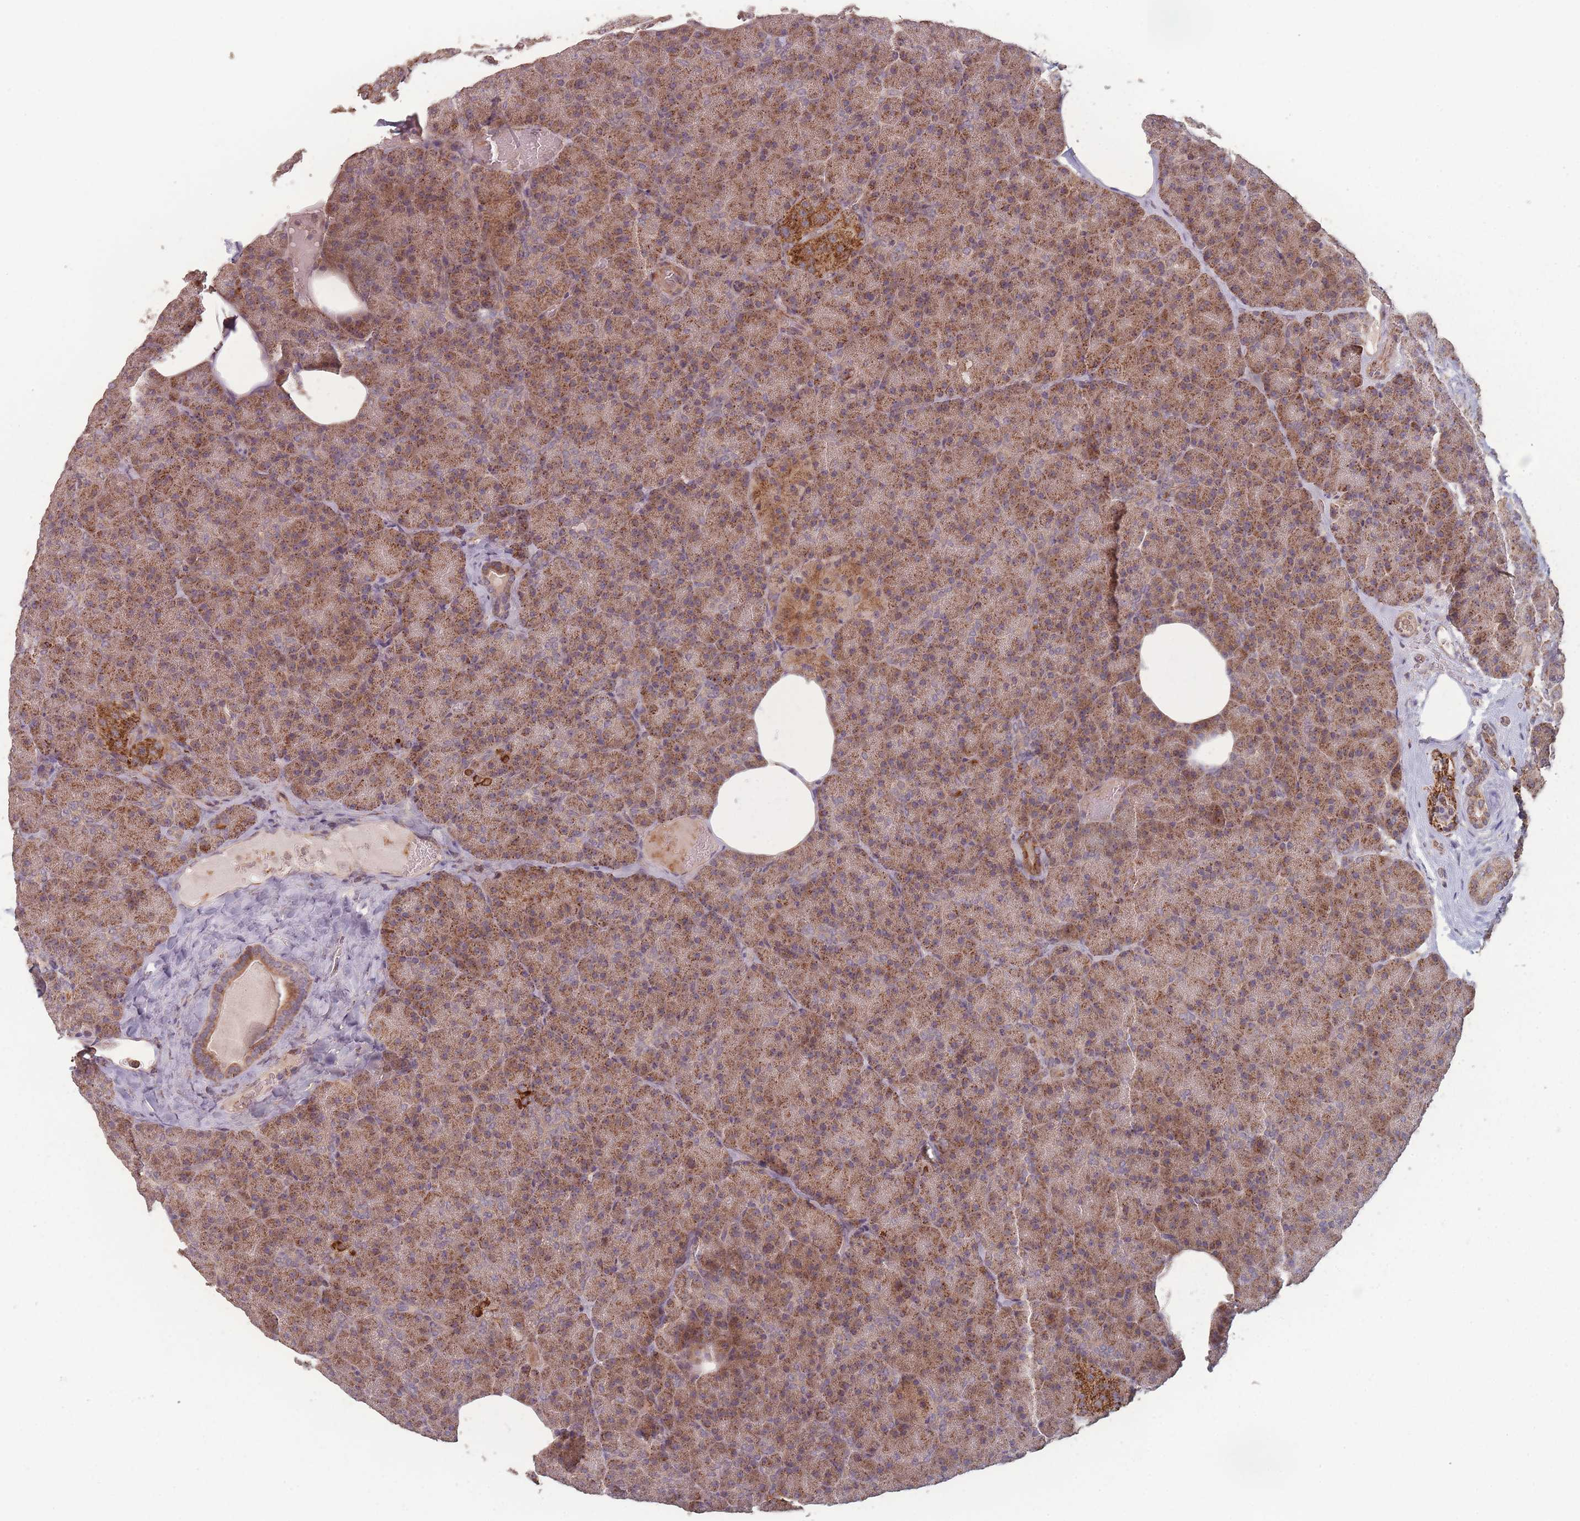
{"staining": {"intensity": "moderate", "quantity": ">75%", "location": "cytoplasmic/membranous"}, "tissue": "pancreas", "cell_type": "Exocrine glandular cells", "image_type": "normal", "snomed": [{"axis": "morphology", "description": "Normal tissue, NOS"}, {"axis": "morphology", "description": "Carcinoid, malignant, NOS"}, {"axis": "topography", "description": "Pancreas"}], "caption": "Immunohistochemical staining of normal pancreas exhibits moderate cytoplasmic/membranous protein expression in approximately >75% of exocrine glandular cells. (brown staining indicates protein expression, while blue staining denotes nuclei).", "gene": "LYRM7", "patient": {"sex": "female", "age": 35}}